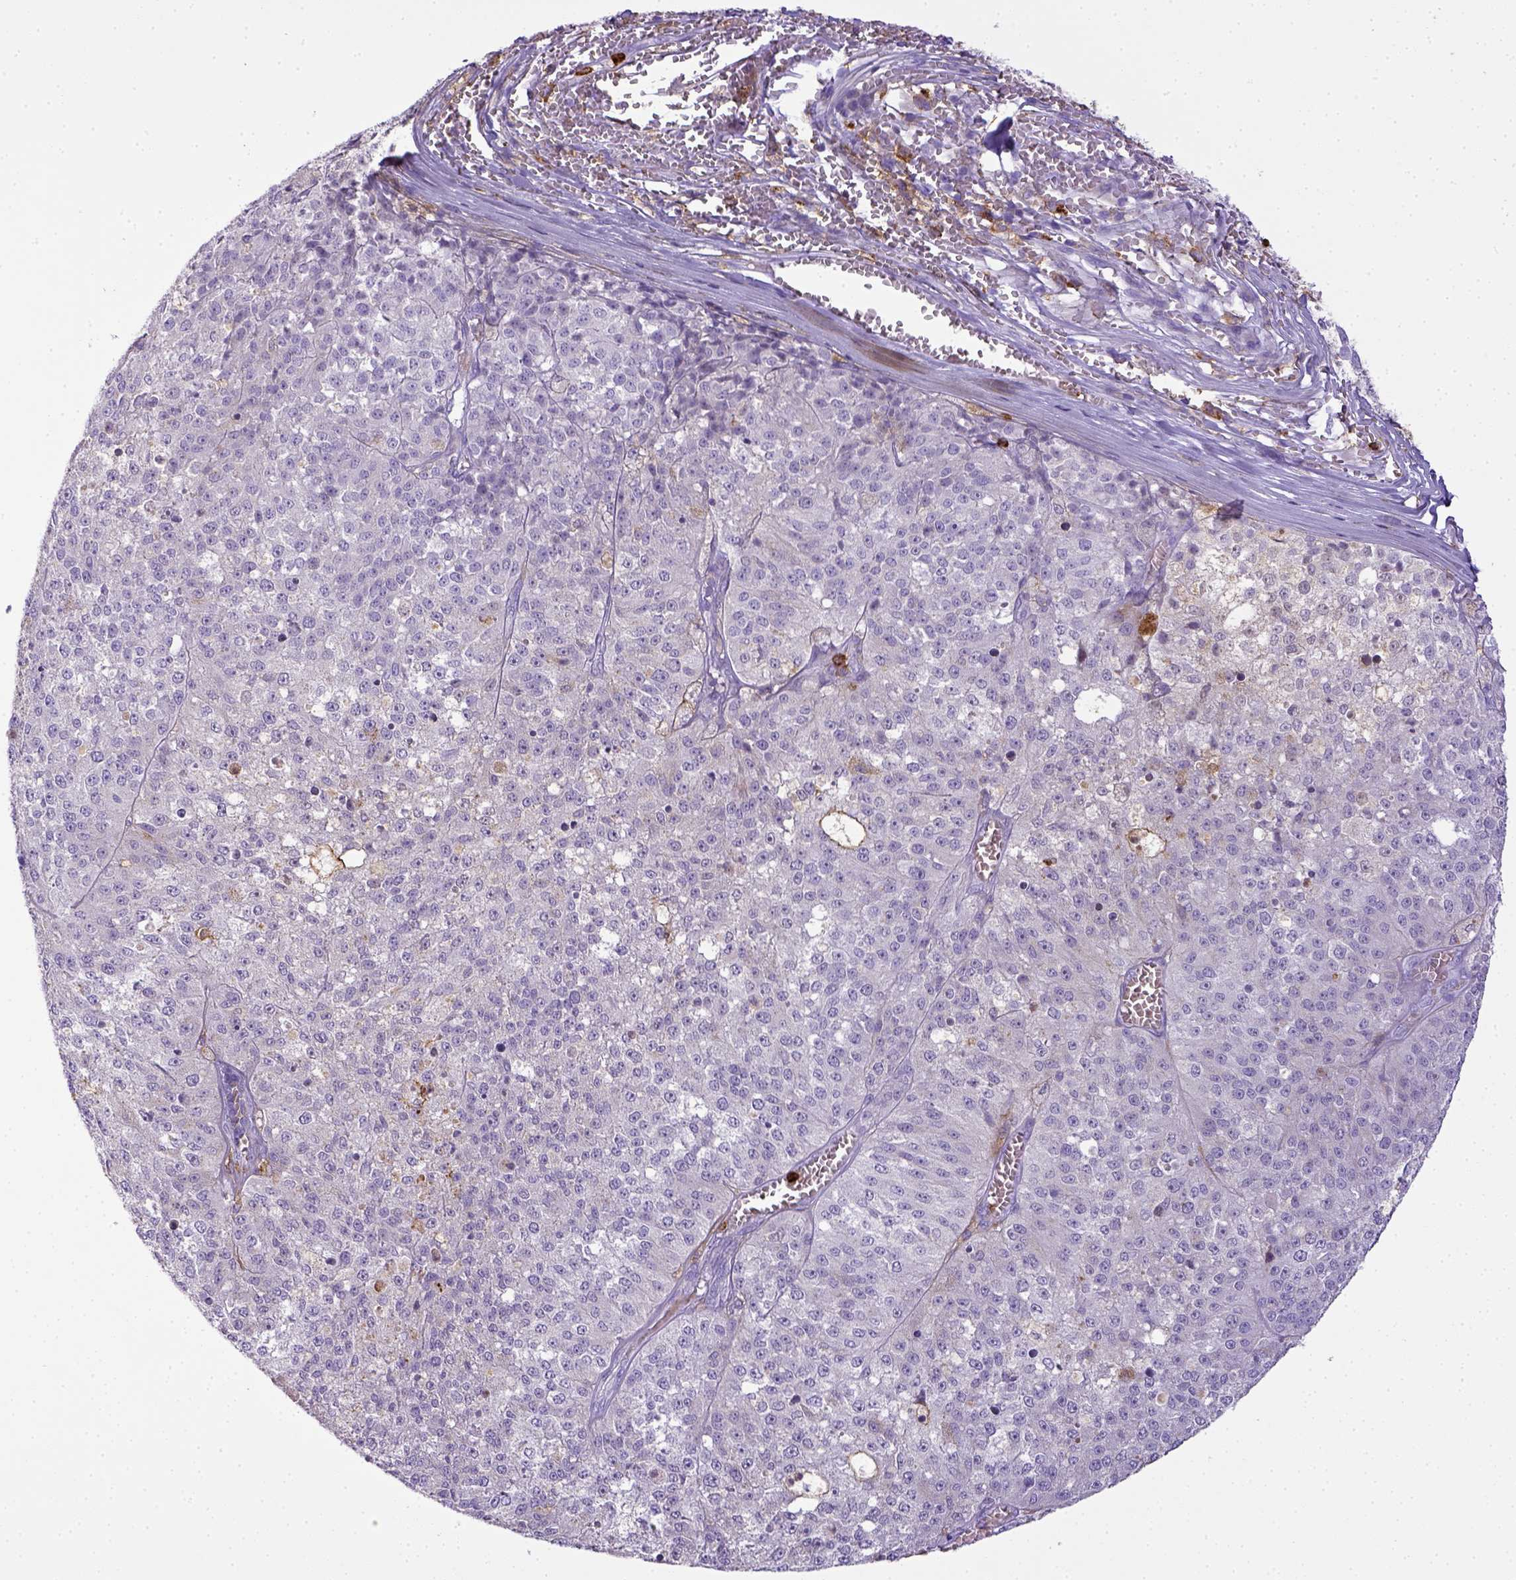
{"staining": {"intensity": "negative", "quantity": "none", "location": "none"}, "tissue": "melanoma", "cell_type": "Tumor cells", "image_type": "cancer", "snomed": [{"axis": "morphology", "description": "Malignant melanoma, Metastatic site"}, {"axis": "topography", "description": "Lymph node"}], "caption": "Immunohistochemistry micrograph of neoplastic tissue: human melanoma stained with DAB (3,3'-diaminobenzidine) reveals no significant protein expression in tumor cells.", "gene": "ITGAM", "patient": {"sex": "female", "age": 64}}